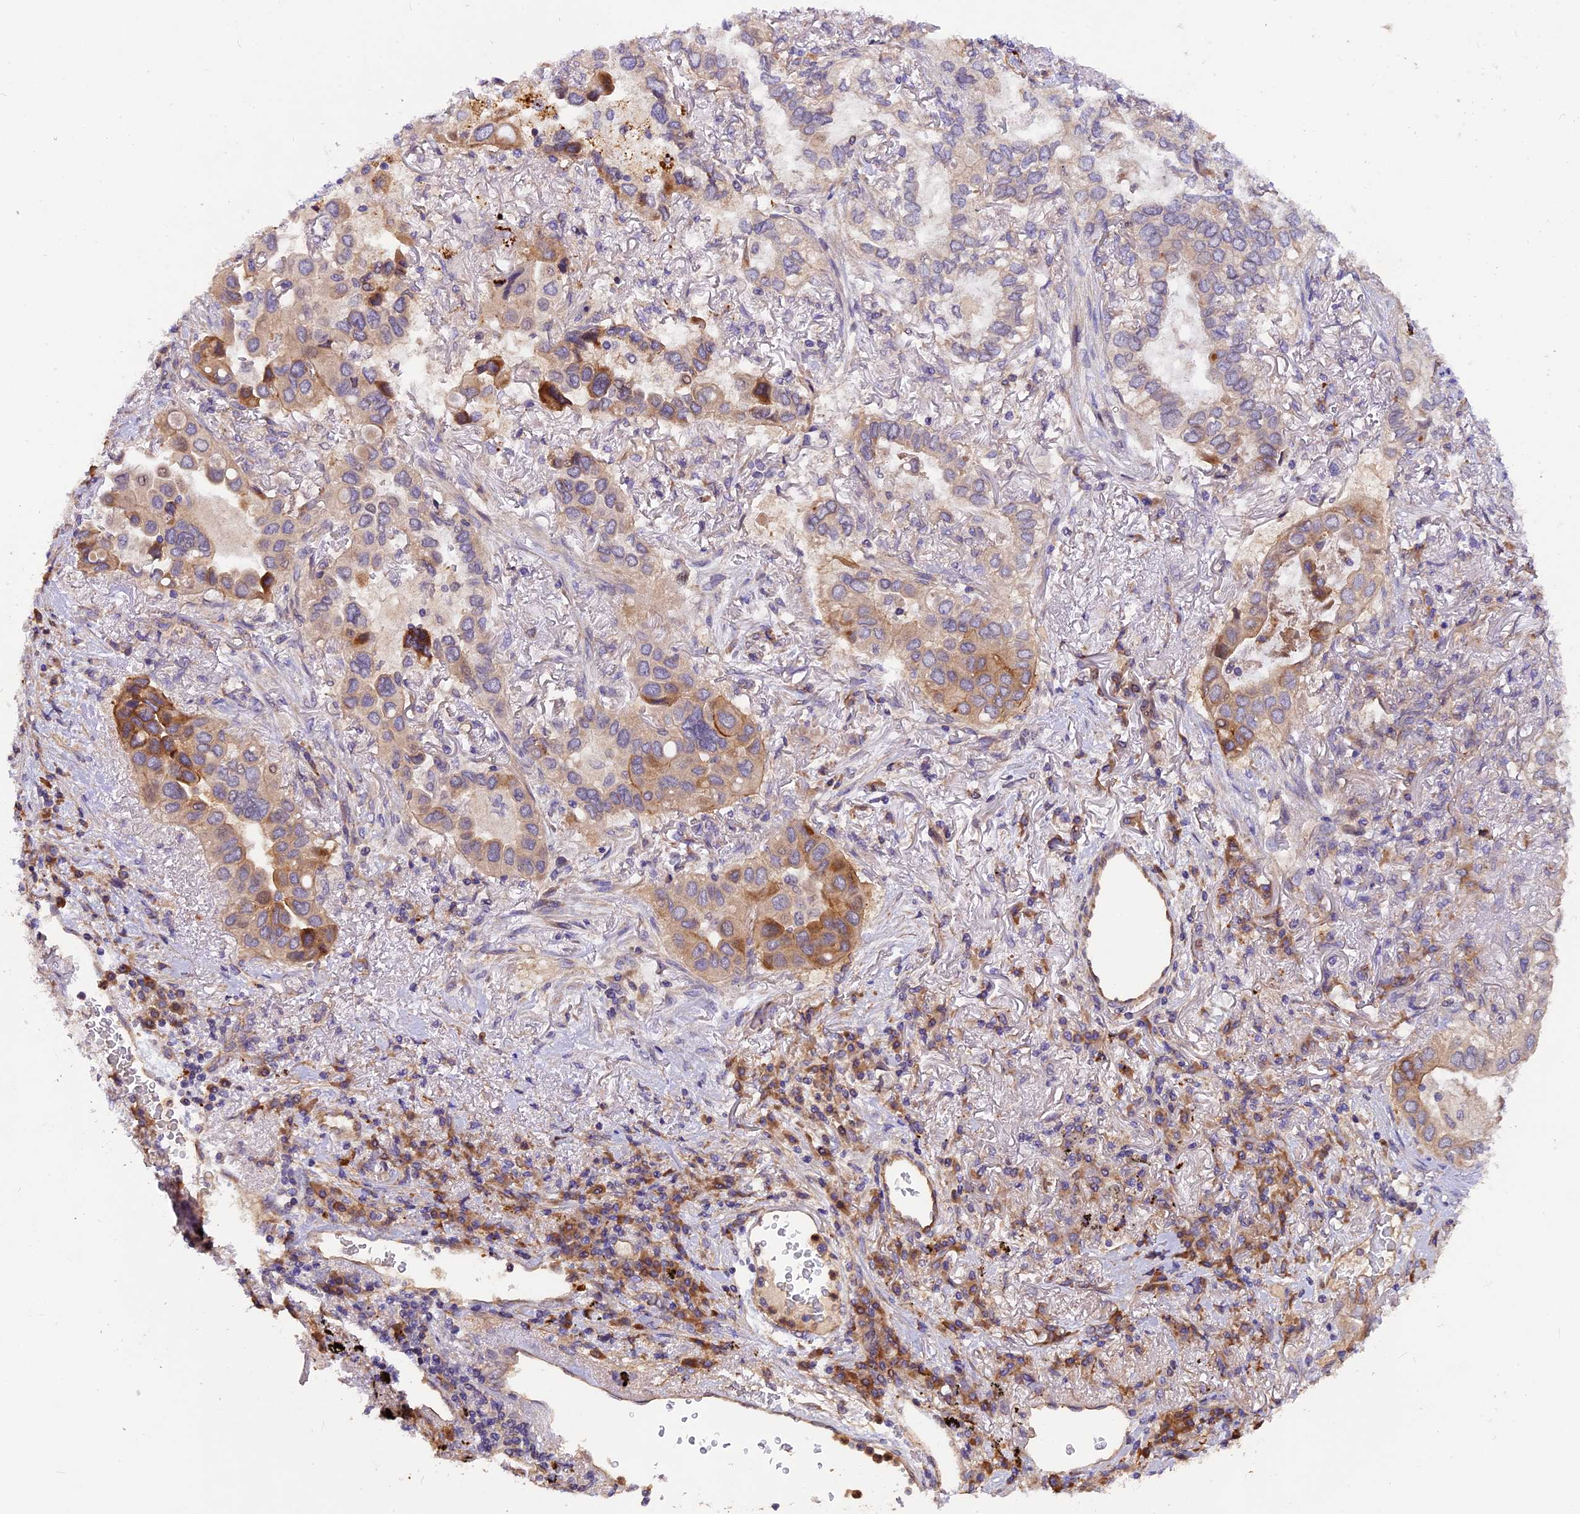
{"staining": {"intensity": "moderate", "quantity": "25%-75%", "location": "cytoplasmic/membranous"}, "tissue": "lung cancer", "cell_type": "Tumor cells", "image_type": "cancer", "snomed": [{"axis": "morphology", "description": "Adenocarcinoma, NOS"}, {"axis": "topography", "description": "Lung"}], "caption": "Protein expression analysis of lung cancer shows moderate cytoplasmic/membranous staining in about 25%-75% of tumor cells.", "gene": "ERMARD", "patient": {"sex": "female", "age": 76}}